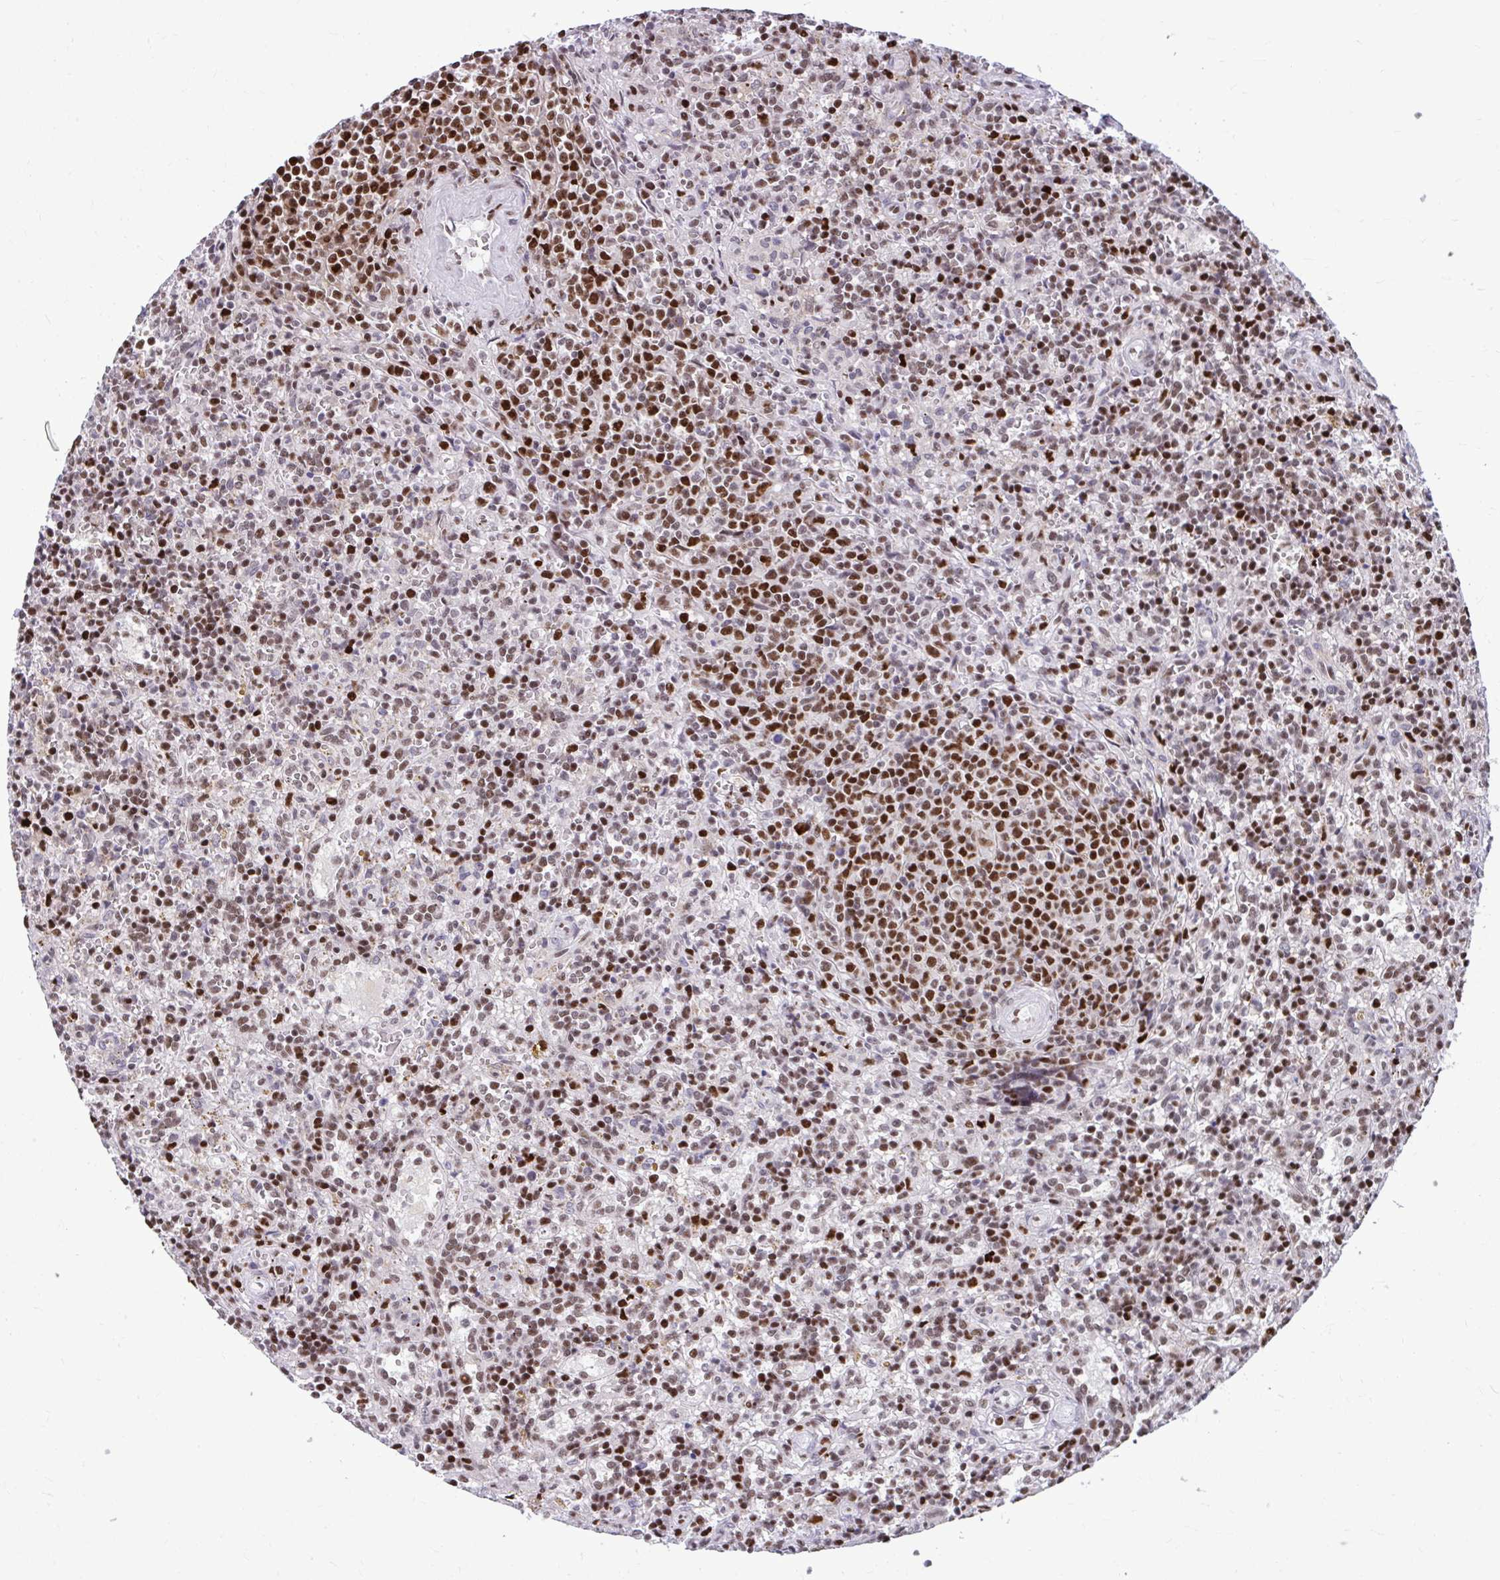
{"staining": {"intensity": "strong", "quantity": "25%-75%", "location": "nuclear"}, "tissue": "lymphoma", "cell_type": "Tumor cells", "image_type": "cancer", "snomed": [{"axis": "morphology", "description": "Malignant lymphoma, non-Hodgkin's type, Low grade"}, {"axis": "topography", "description": "Spleen"}], "caption": "Protein staining shows strong nuclear positivity in approximately 25%-75% of tumor cells in lymphoma.", "gene": "SLC35C2", "patient": {"sex": "male", "age": 67}}